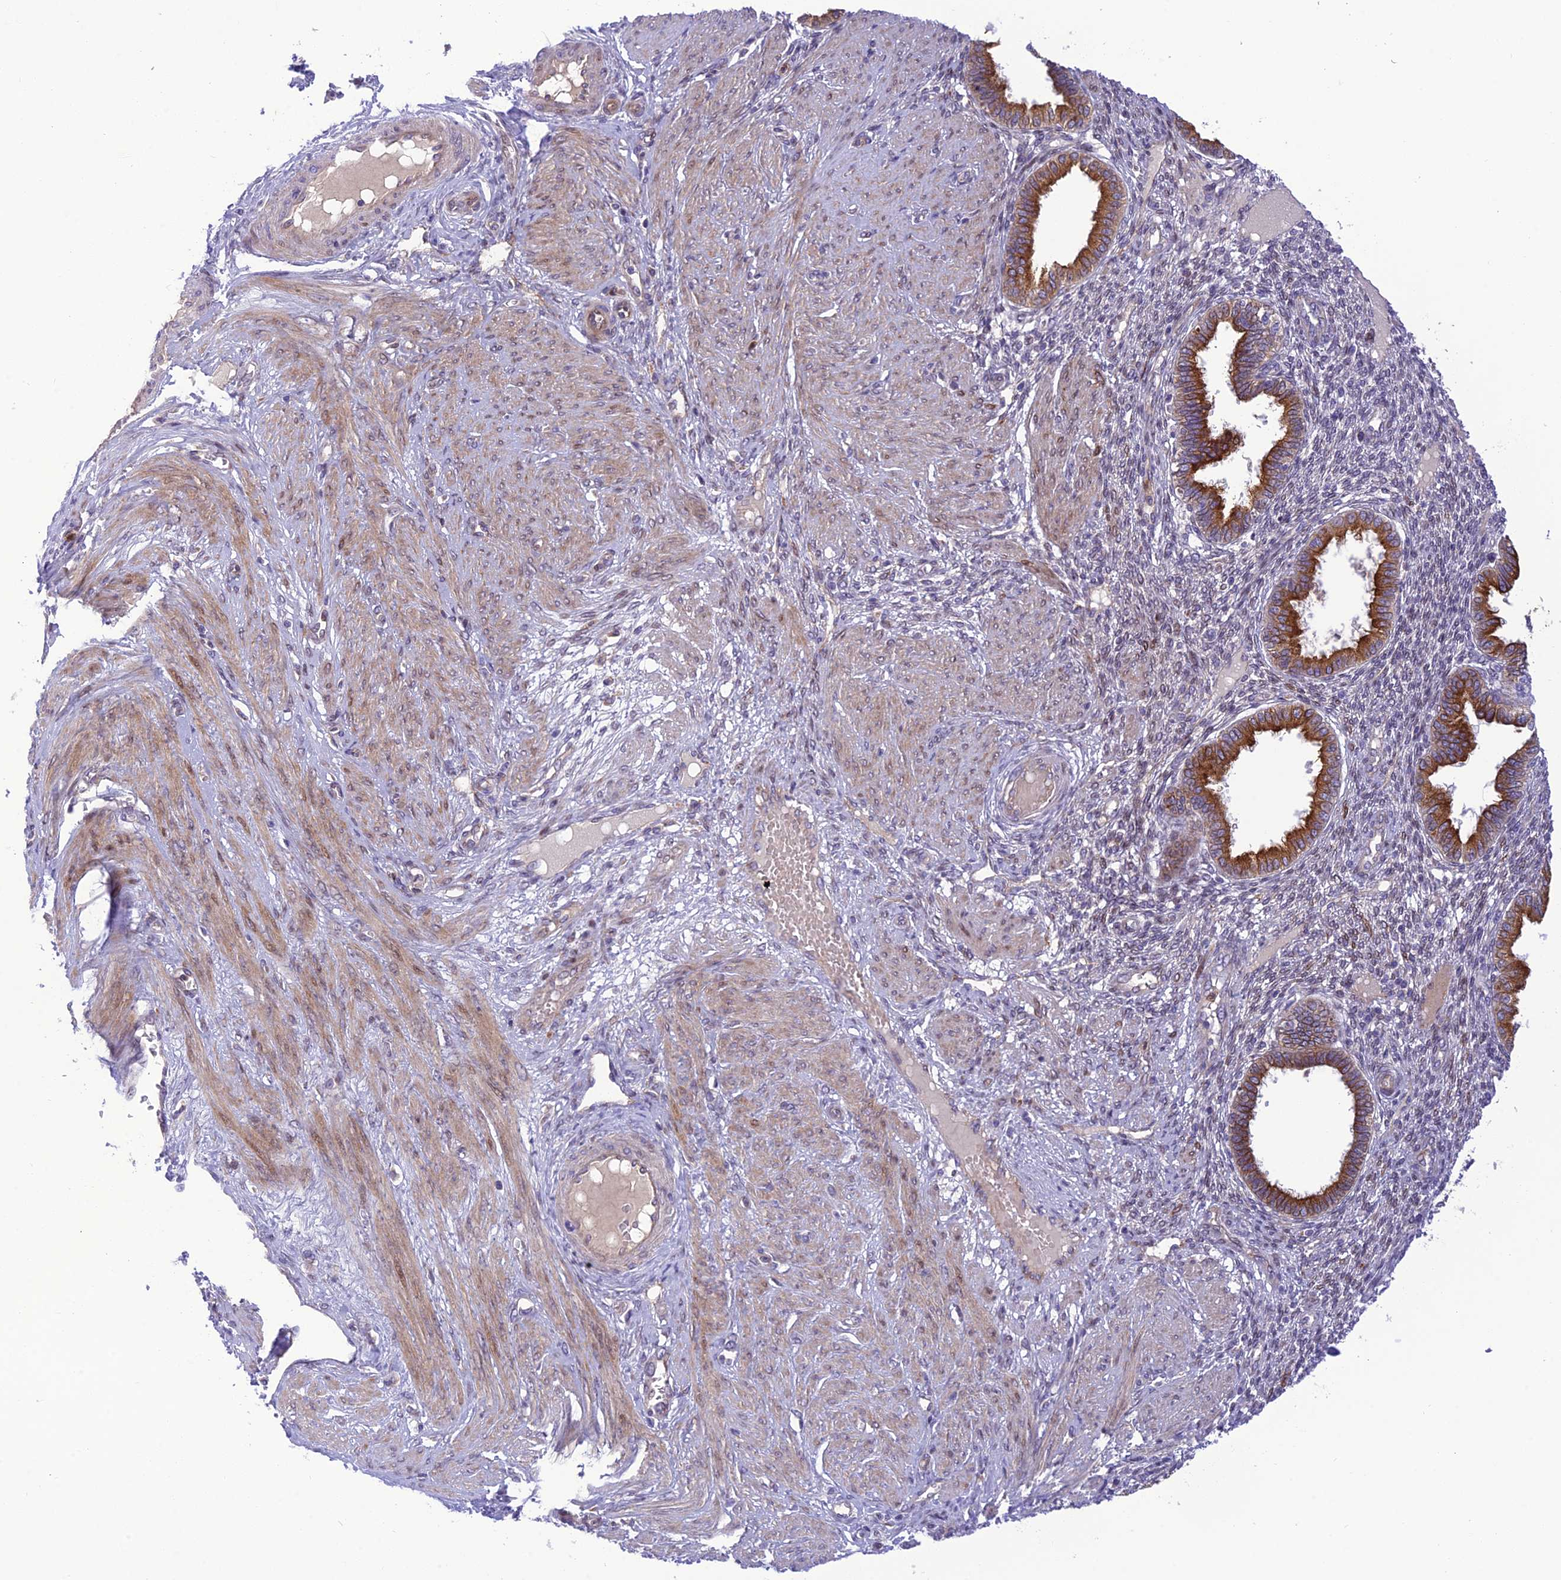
{"staining": {"intensity": "strong", "quantity": "25%-75%", "location": "cytoplasmic/membranous"}, "tissue": "endometrium", "cell_type": "Cells in endometrial stroma", "image_type": "normal", "snomed": [{"axis": "morphology", "description": "Normal tissue, NOS"}, {"axis": "topography", "description": "Endometrium"}], "caption": "Unremarkable endometrium reveals strong cytoplasmic/membranous expression in approximately 25%-75% of cells in endometrial stroma, visualized by immunohistochemistry.", "gene": "JMY", "patient": {"sex": "female", "age": 33}}